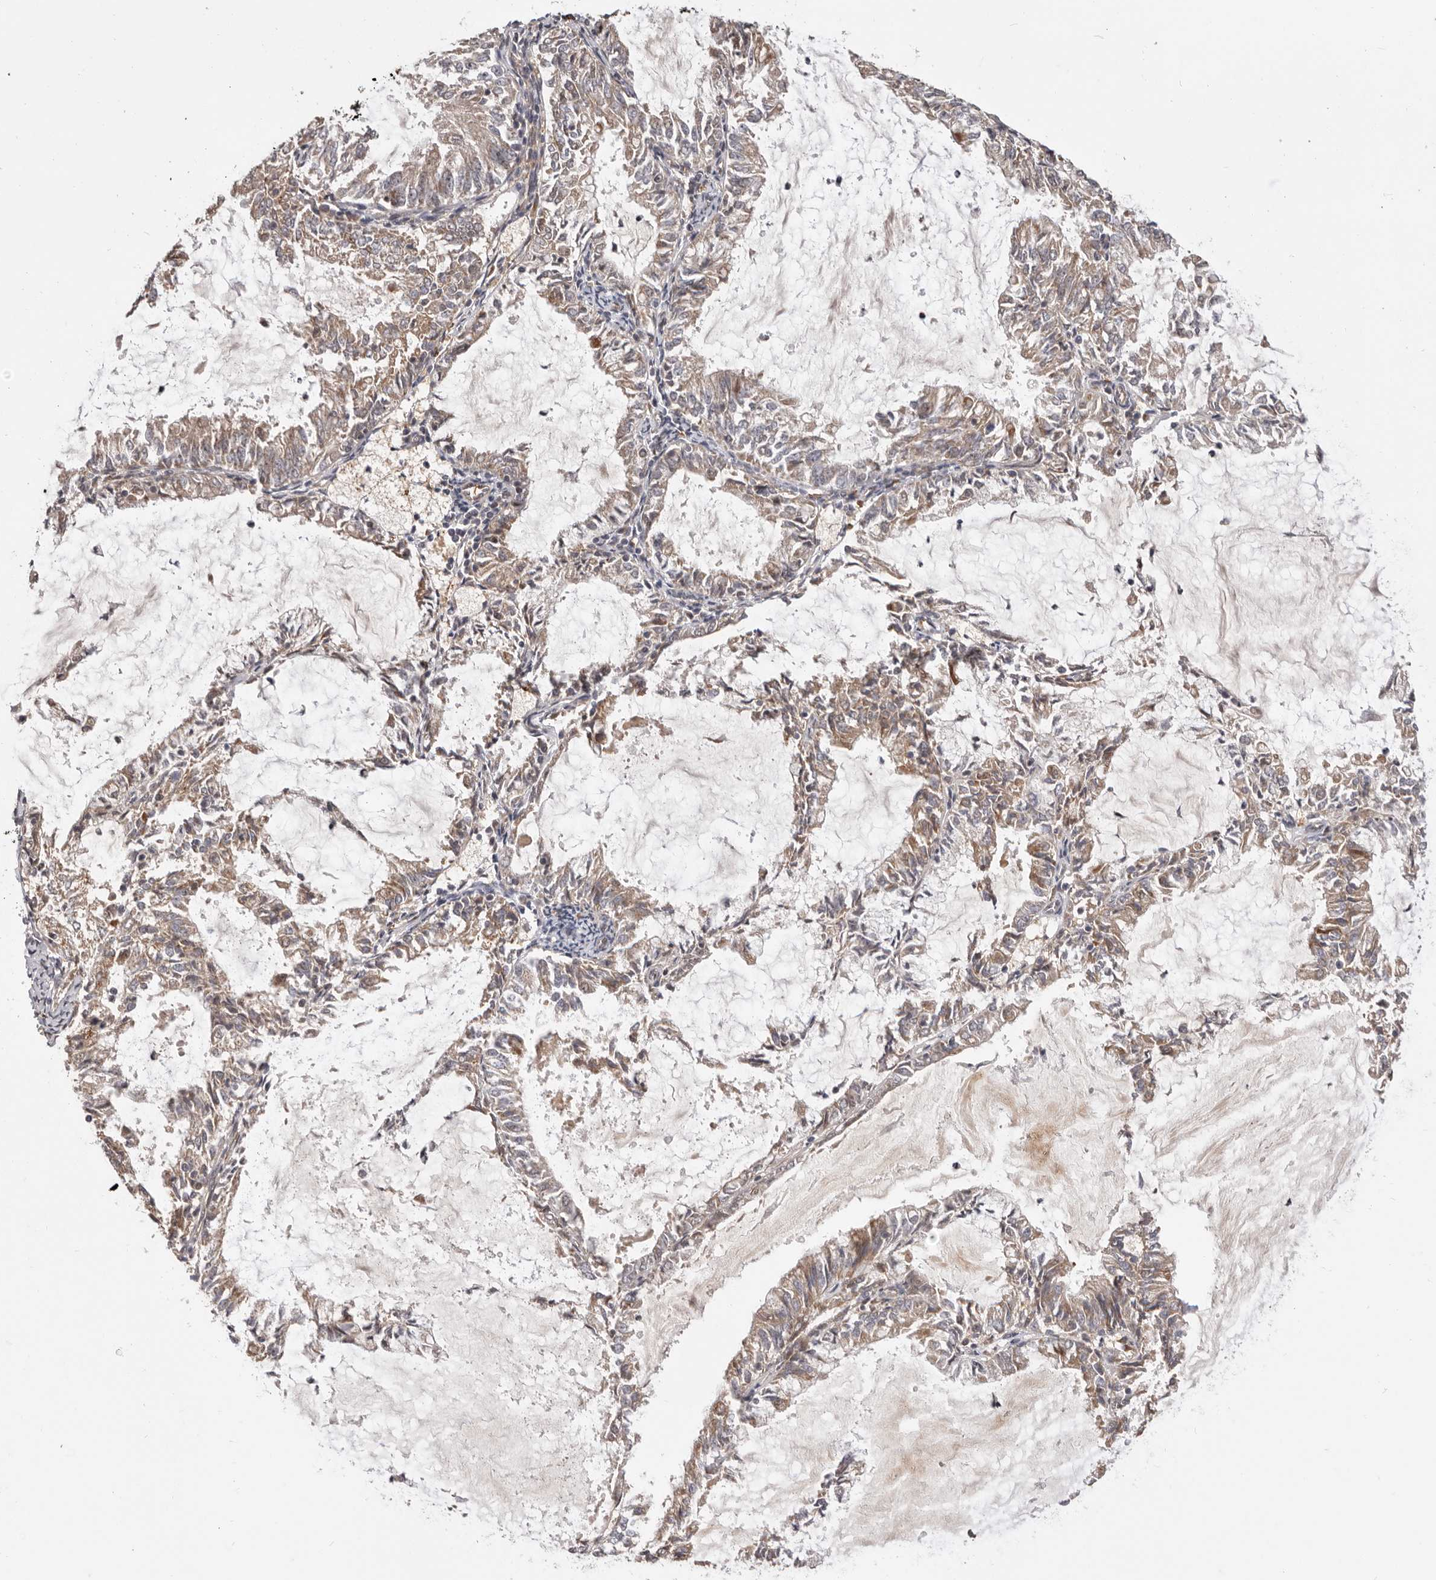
{"staining": {"intensity": "weak", "quantity": "25%-75%", "location": "cytoplasmic/membranous"}, "tissue": "endometrial cancer", "cell_type": "Tumor cells", "image_type": "cancer", "snomed": [{"axis": "morphology", "description": "Adenocarcinoma, NOS"}, {"axis": "topography", "description": "Endometrium"}], "caption": "The photomicrograph shows staining of adenocarcinoma (endometrial), revealing weak cytoplasmic/membranous protein positivity (brown color) within tumor cells.", "gene": "NCOA3", "patient": {"sex": "female", "age": 57}}